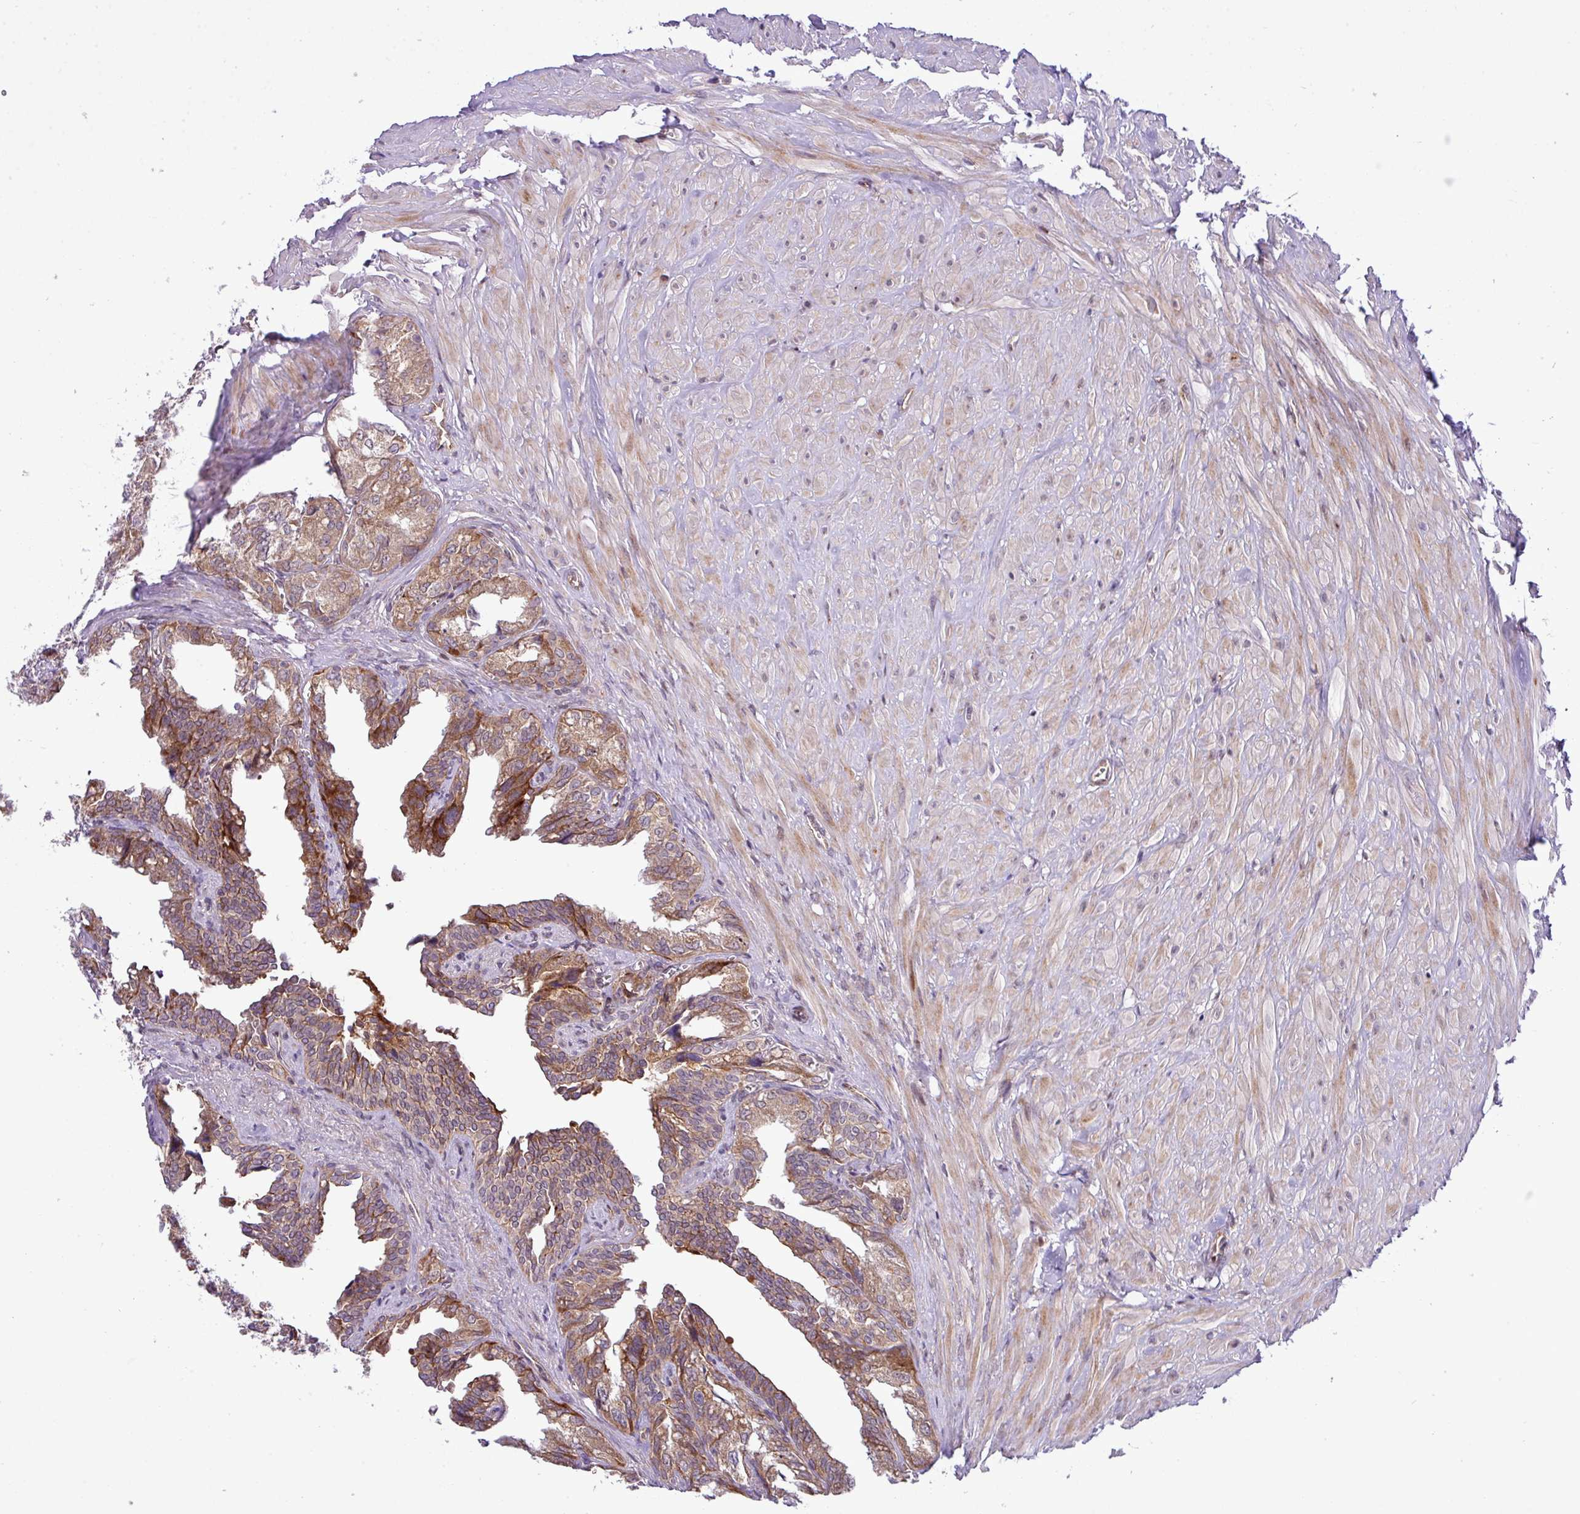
{"staining": {"intensity": "moderate", "quantity": ">75%", "location": "cytoplasmic/membranous"}, "tissue": "seminal vesicle", "cell_type": "Glandular cells", "image_type": "normal", "snomed": [{"axis": "morphology", "description": "Normal tissue, NOS"}, {"axis": "topography", "description": "Seminal veicle"}], "caption": "Immunohistochemistry micrograph of normal human seminal vesicle stained for a protein (brown), which demonstrates medium levels of moderate cytoplasmic/membranous expression in approximately >75% of glandular cells.", "gene": "B3GNT9", "patient": {"sex": "male", "age": 67}}